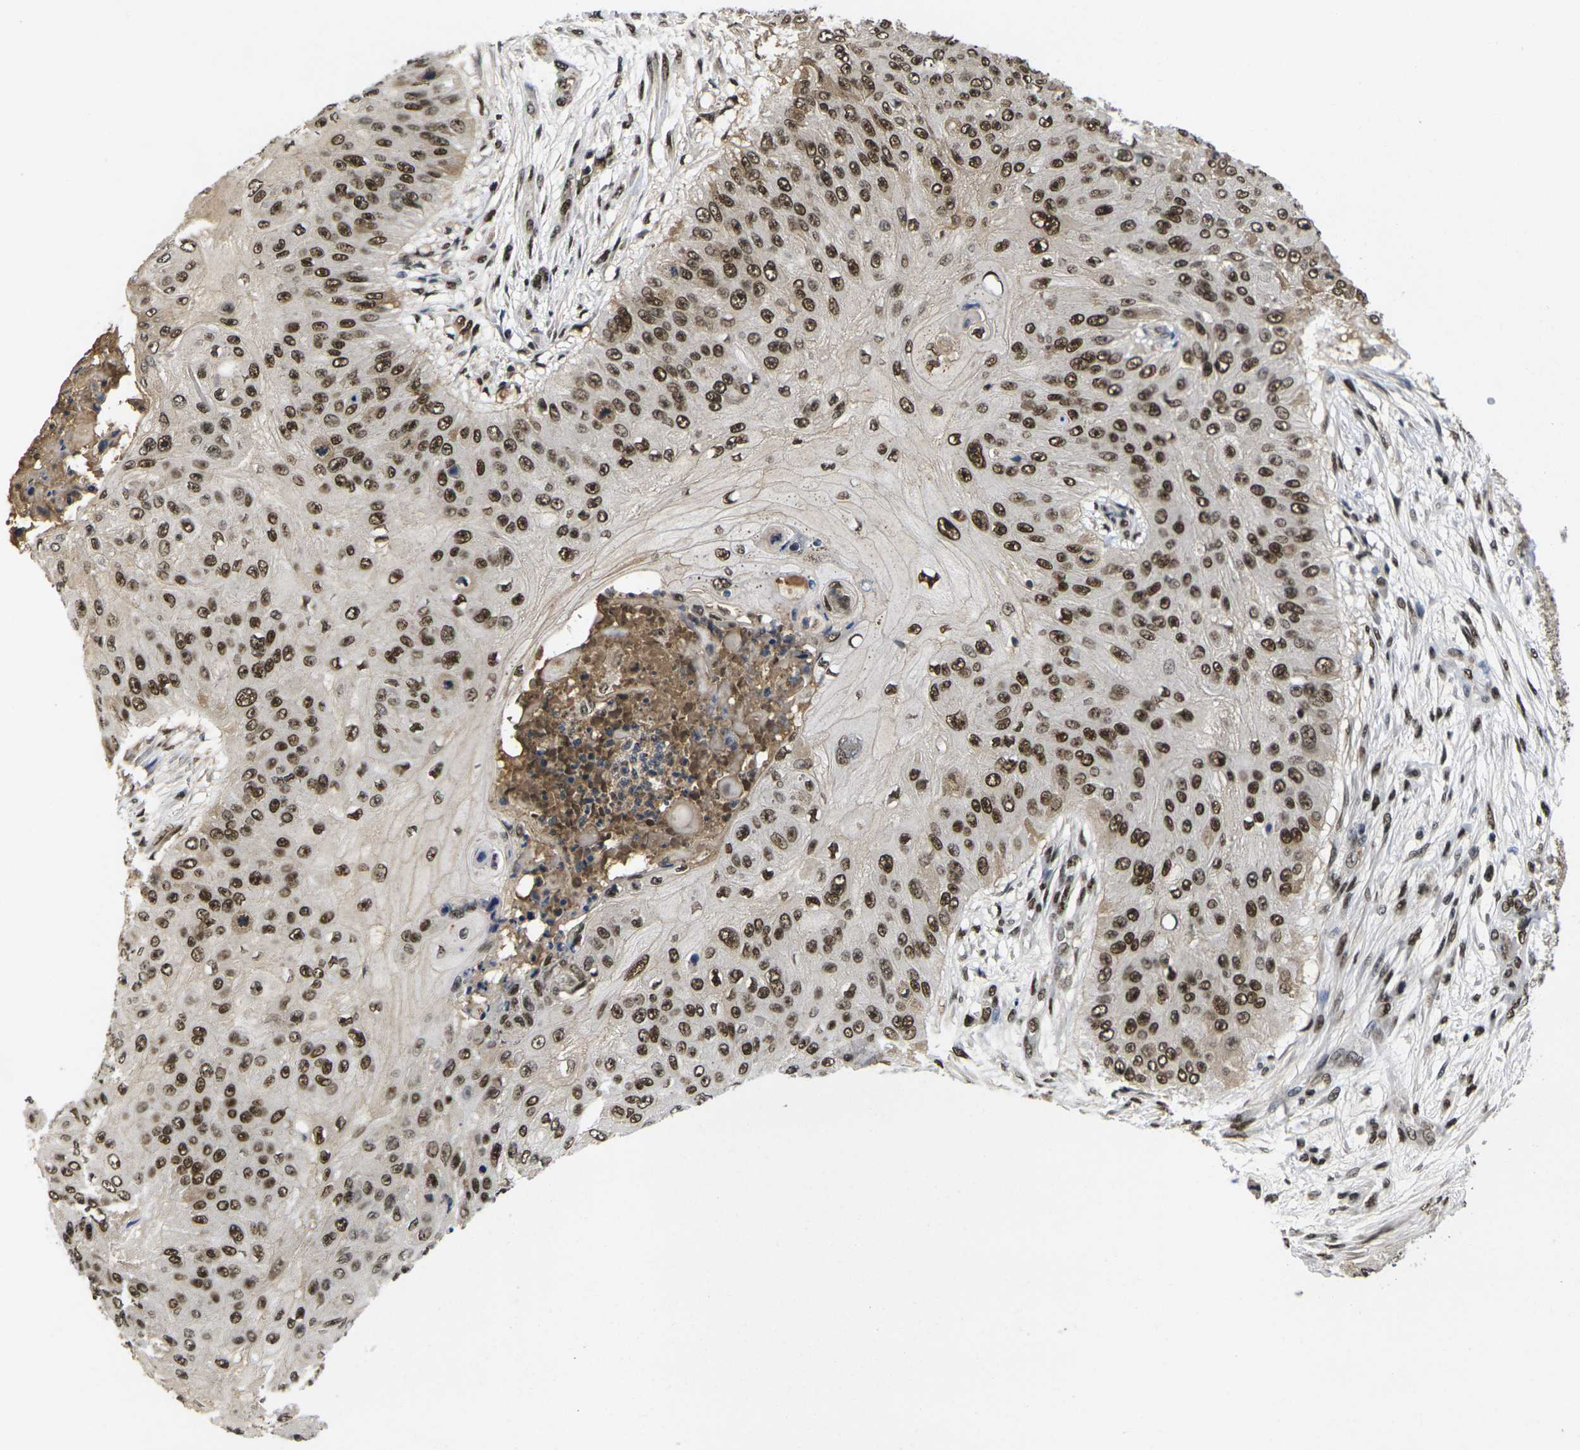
{"staining": {"intensity": "strong", "quantity": ">75%", "location": "nuclear"}, "tissue": "skin cancer", "cell_type": "Tumor cells", "image_type": "cancer", "snomed": [{"axis": "morphology", "description": "Squamous cell carcinoma, NOS"}, {"axis": "topography", "description": "Skin"}], "caption": "Human skin cancer (squamous cell carcinoma) stained for a protein (brown) demonstrates strong nuclear positive expression in about >75% of tumor cells.", "gene": "GTF2E1", "patient": {"sex": "female", "age": 80}}